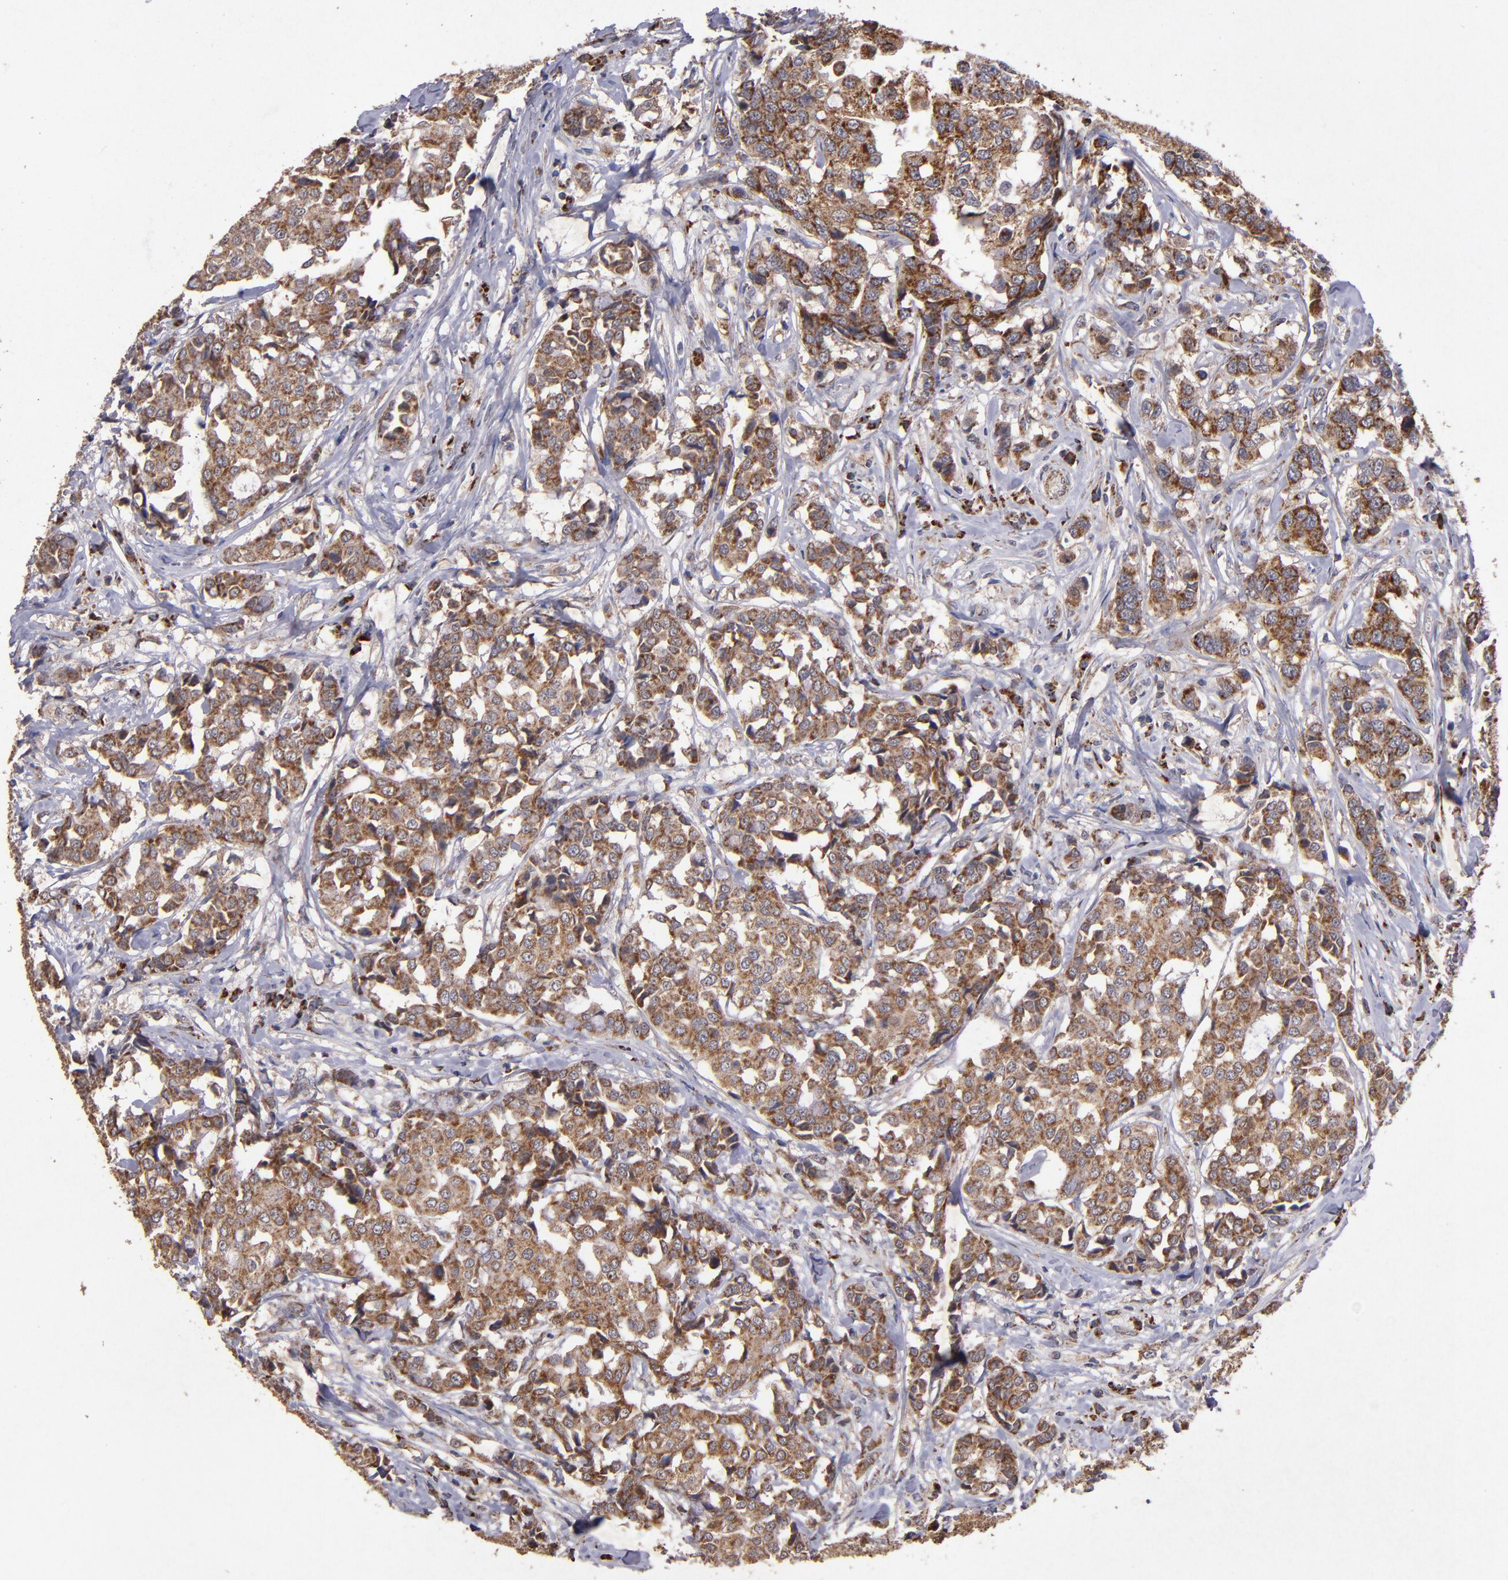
{"staining": {"intensity": "strong", "quantity": ">75%", "location": "cytoplasmic/membranous"}, "tissue": "breast cancer", "cell_type": "Tumor cells", "image_type": "cancer", "snomed": [{"axis": "morphology", "description": "Duct carcinoma"}, {"axis": "topography", "description": "Breast"}], "caption": "The photomicrograph reveals immunohistochemical staining of breast intraductal carcinoma. There is strong cytoplasmic/membranous positivity is present in about >75% of tumor cells.", "gene": "TIMM9", "patient": {"sex": "female", "age": 27}}